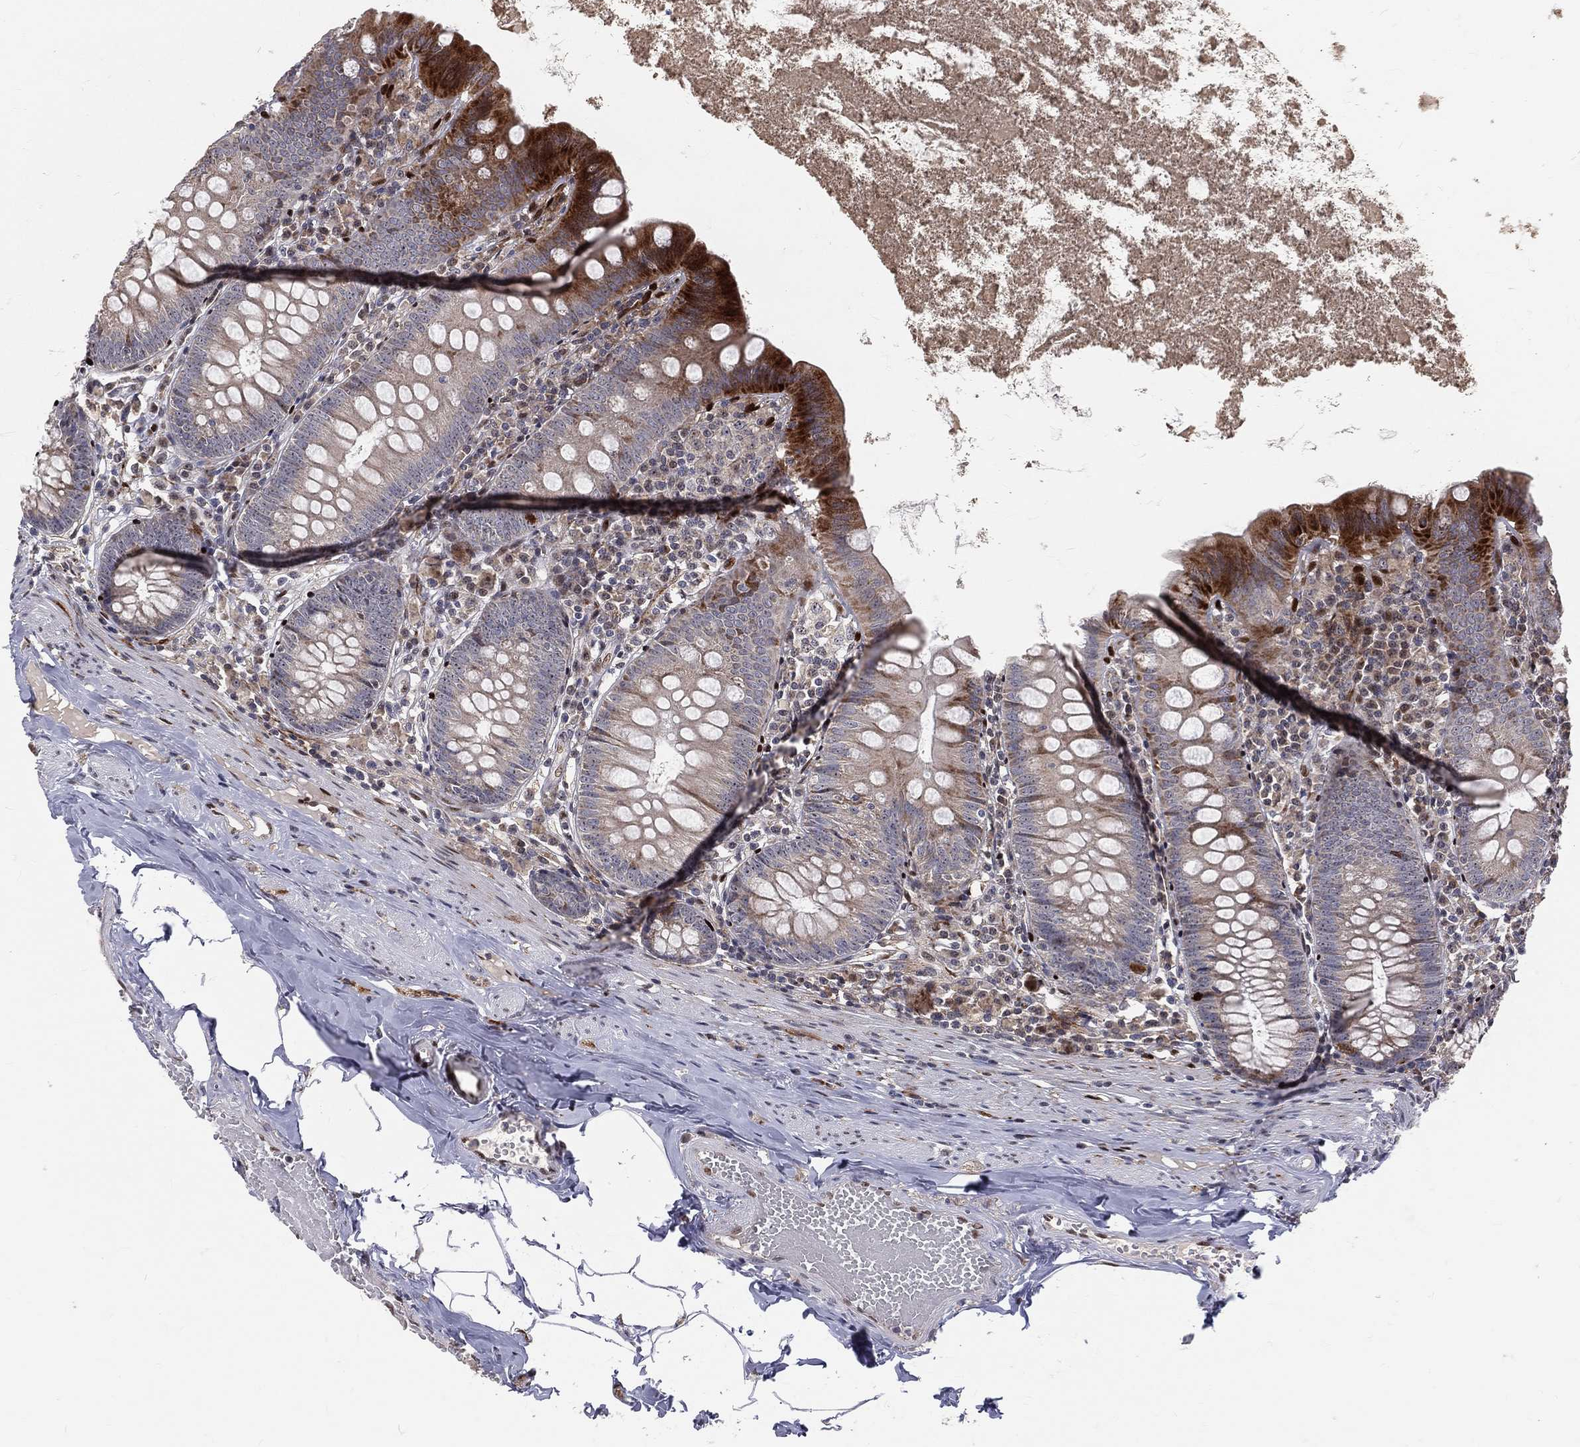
{"staining": {"intensity": "strong", "quantity": "<25%", "location": "cytoplasmic/membranous,nuclear"}, "tissue": "appendix", "cell_type": "Glandular cells", "image_type": "normal", "snomed": [{"axis": "morphology", "description": "Normal tissue, NOS"}, {"axis": "topography", "description": "Appendix"}], "caption": "This photomicrograph displays immunohistochemistry staining of unremarkable human appendix, with medium strong cytoplasmic/membranous,nuclear expression in approximately <25% of glandular cells.", "gene": "ZEB1", "patient": {"sex": "female", "age": 82}}